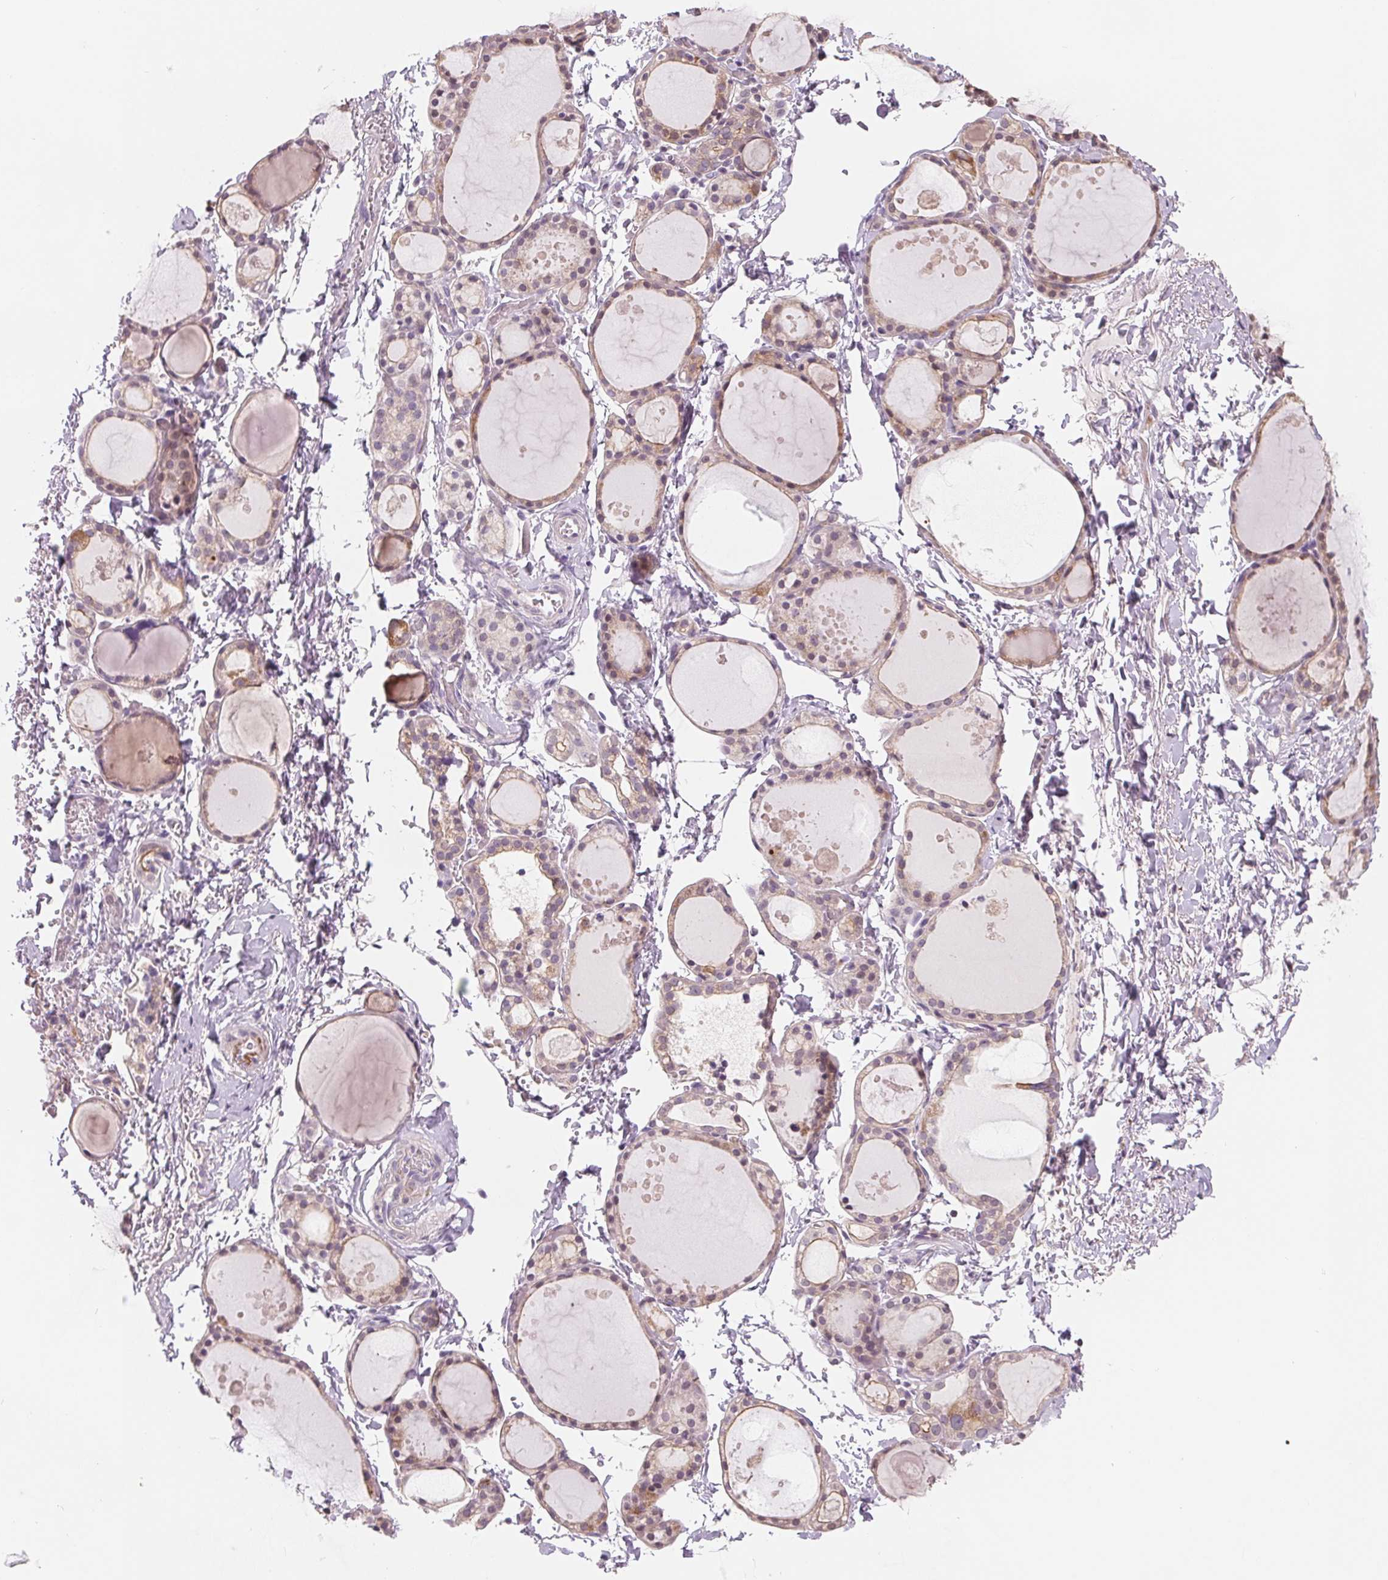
{"staining": {"intensity": "weak", "quantity": "25%-75%", "location": "cytoplasmic/membranous"}, "tissue": "thyroid gland", "cell_type": "Glandular cells", "image_type": "normal", "snomed": [{"axis": "morphology", "description": "Normal tissue, NOS"}, {"axis": "topography", "description": "Thyroid gland"}], "caption": "Immunohistochemistry photomicrograph of benign thyroid gland: thyroid gland stained using immunohistochemistry reveals low levels of weak protein expression localized specifically in the cytoplasmic/membranous of glandular cells, appearing as a cytoplasmic/membranous brown color.", "gene": "VTCN1", "patient": {"sex": "male", "age": 68}}